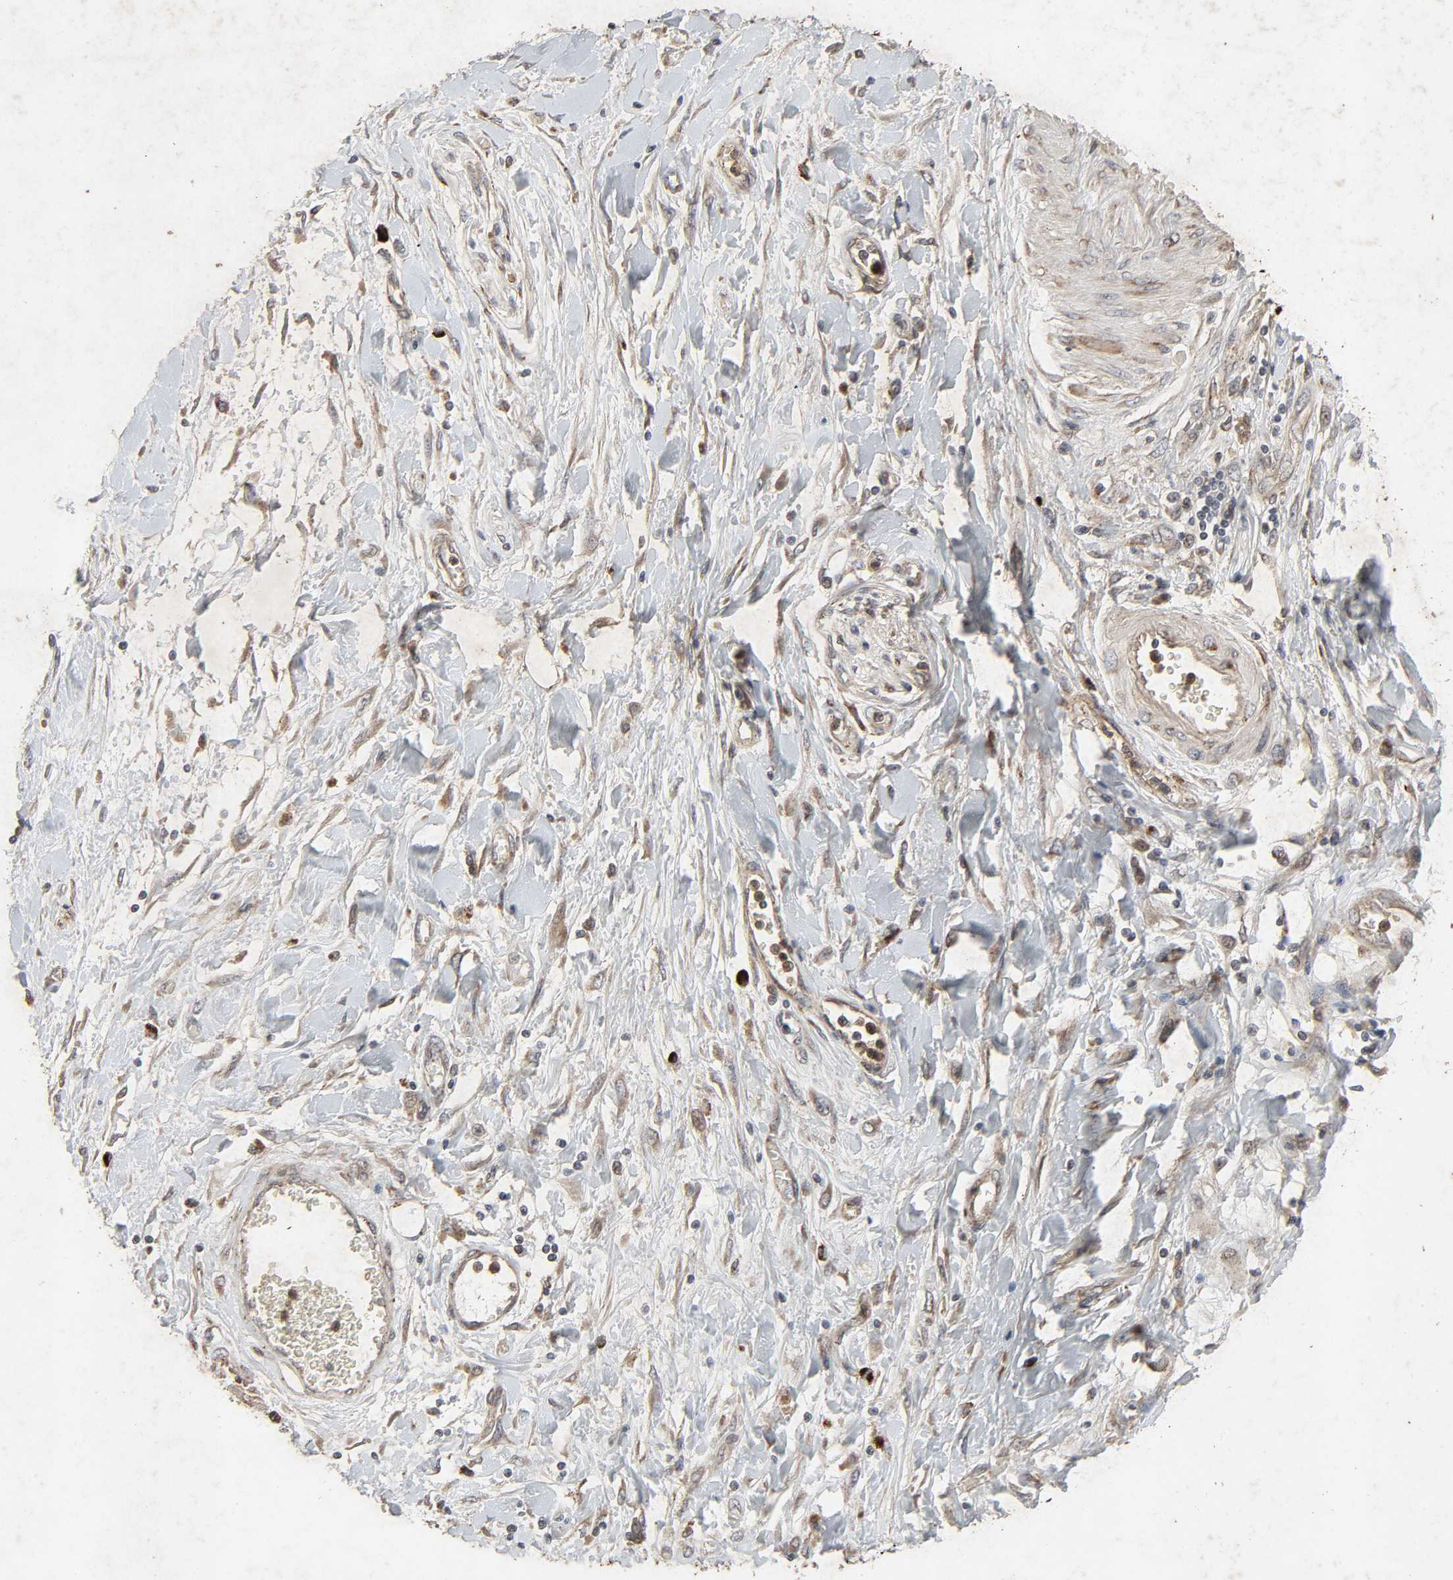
{"staining": {"intensity": "weak", "quantity": ">75%", "location": "cytoplasmic/membranous"}, "tissue": "pancreatic cancer", "cell_type": "Tumor cells", "image_type": "cancer", "snomed": [{"axis": "morphology", "description": "Adenocarcinoma, NOS"}, {"axis": "topography", "description": "Pancreas"}], "caption": "Protein staining shows weak cytoplasmic/membranous expression in about >75% of tumor cells in pancreatic adenocarcinoma.", "gene": "ADCY4", "patient": {"sex": "female", "age": 70}}